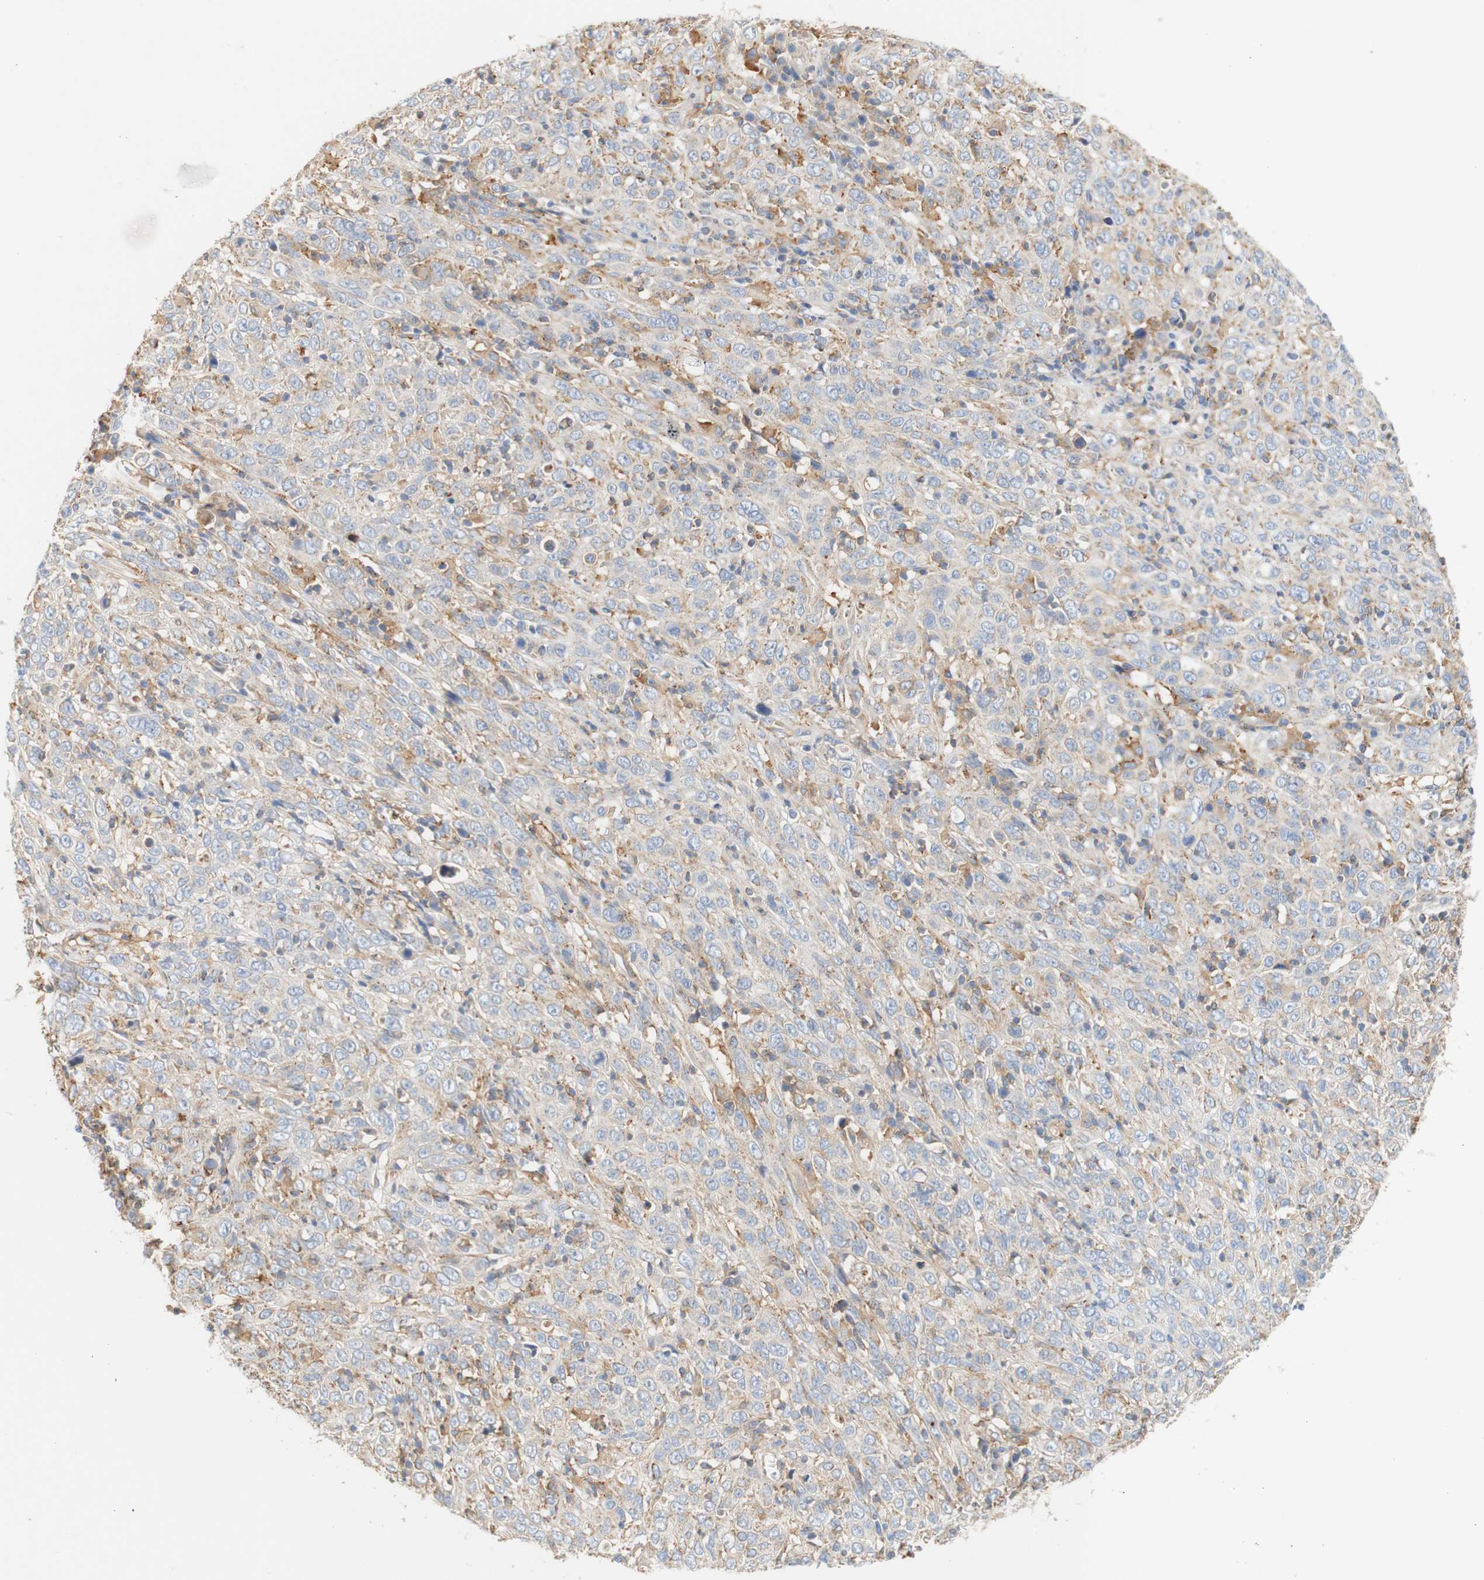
{"staining": {"intensity": "negative", "quantity": "none", "location": "none"}, "tissue": "cervical cancer", "cell_type": "Tumor cells", "image_type": "cancer", "snomed": [{"axis": "morphology", "description": "Squamous cell carcinoma, NOS"}, {"axis": "topography", "description": "Cervix"}], "caption": "The micrograph reveals no significant staining in tumor cells of squamous cell carcinoma (cervical).", "gene": "PCDH7", "patient": {"sex": "female", "age": 46}}